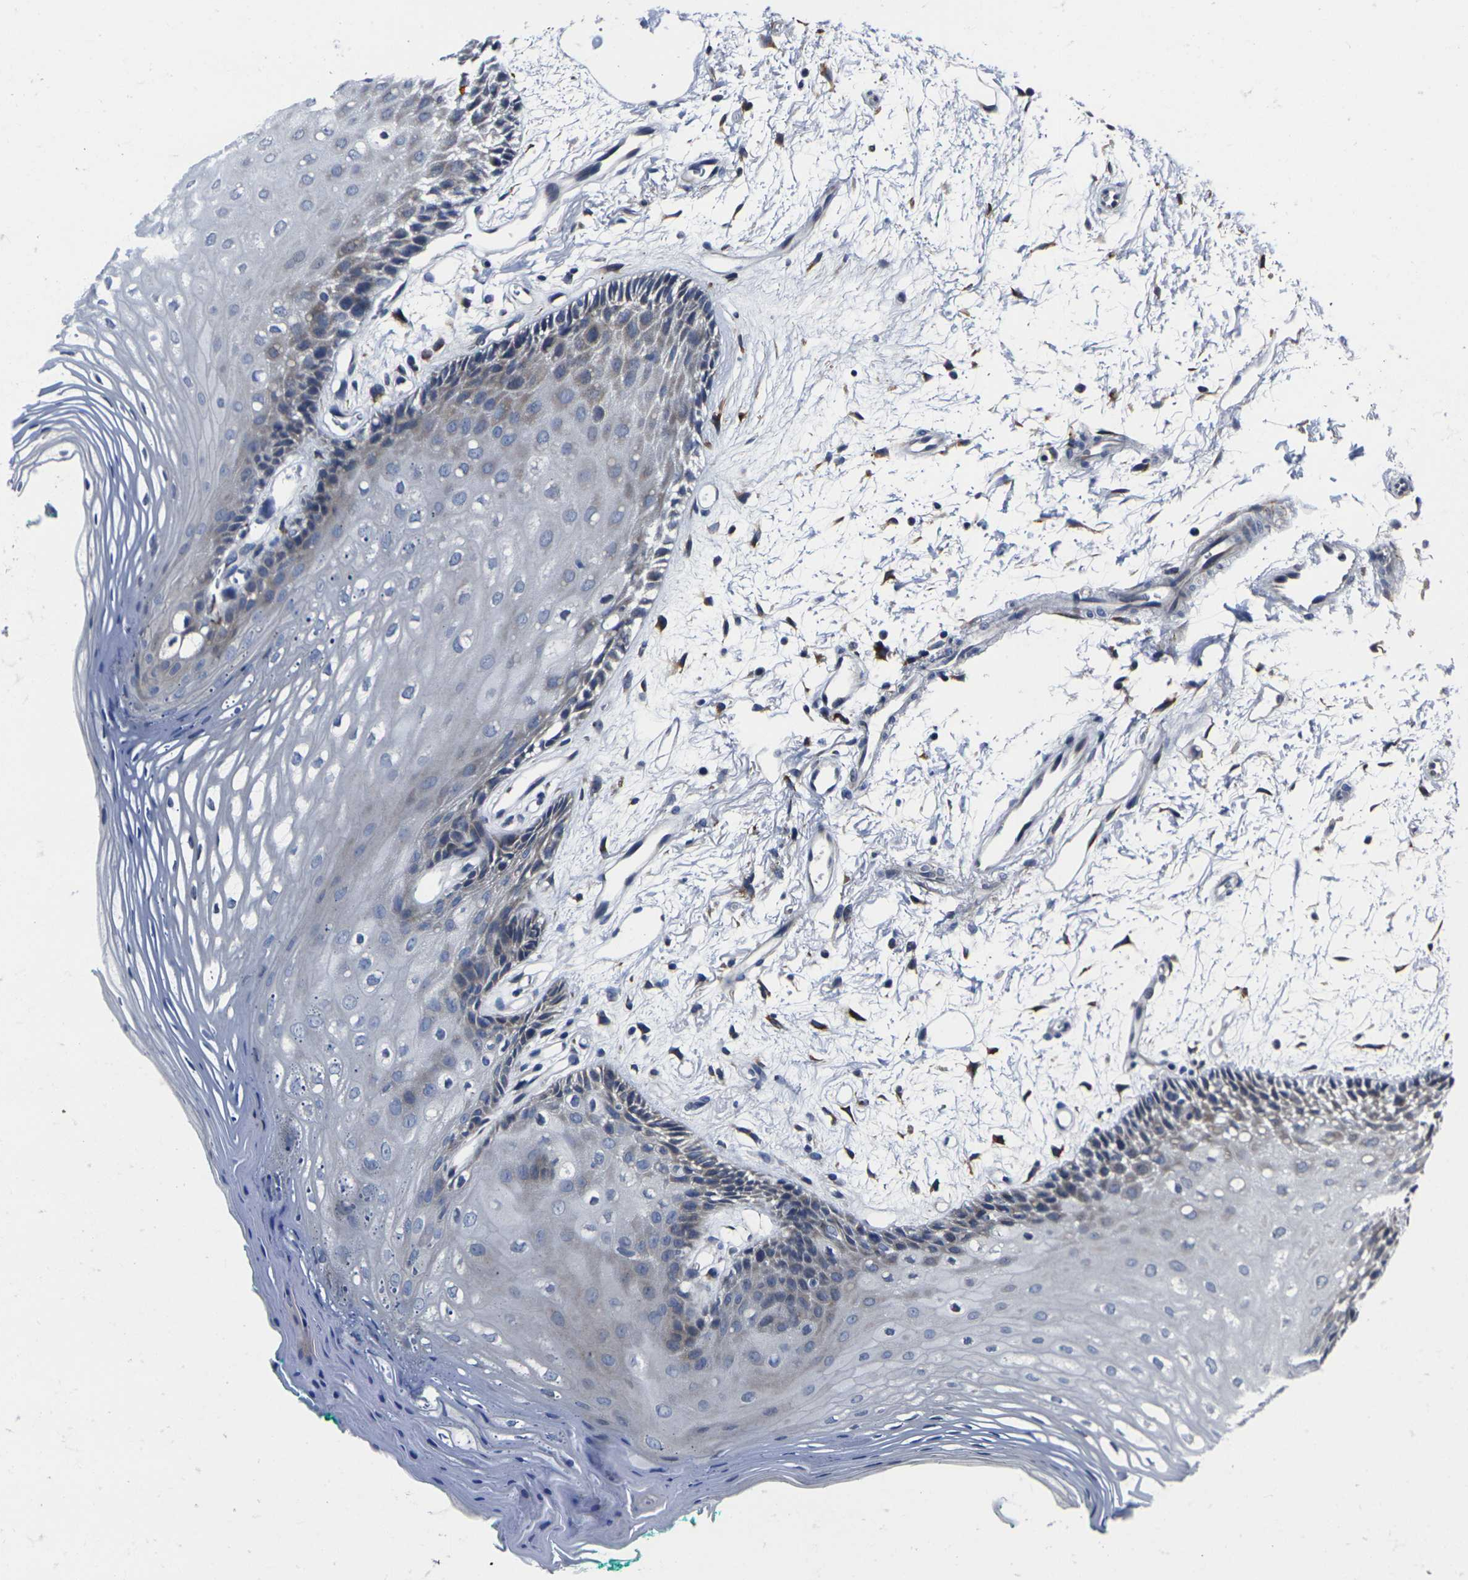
{"staining": {"intensity": "negative", "quantity": "none", "location": "none"}, "tissue": "oral mucosa", "cell_type": "Squamous epithelial cells", "image_type": "normal", "snomed": [{"axis": "morphology", "description": "Normal tissue, NOS"}, {"axis": "topography", "description": "Skeletal muscle"}, {"axis": "topography", "description": "Oral tissue"}, {"axis": "topography", "description": "Peripheral nerve tissue"}], "caption": "IHC of benign human oral mucosa exhibits no expression in squamous epithelial cells. Nuclei are stained in blue.", "gene": "CYP2C8", "patient": {"sex": "female", "age": 84}}